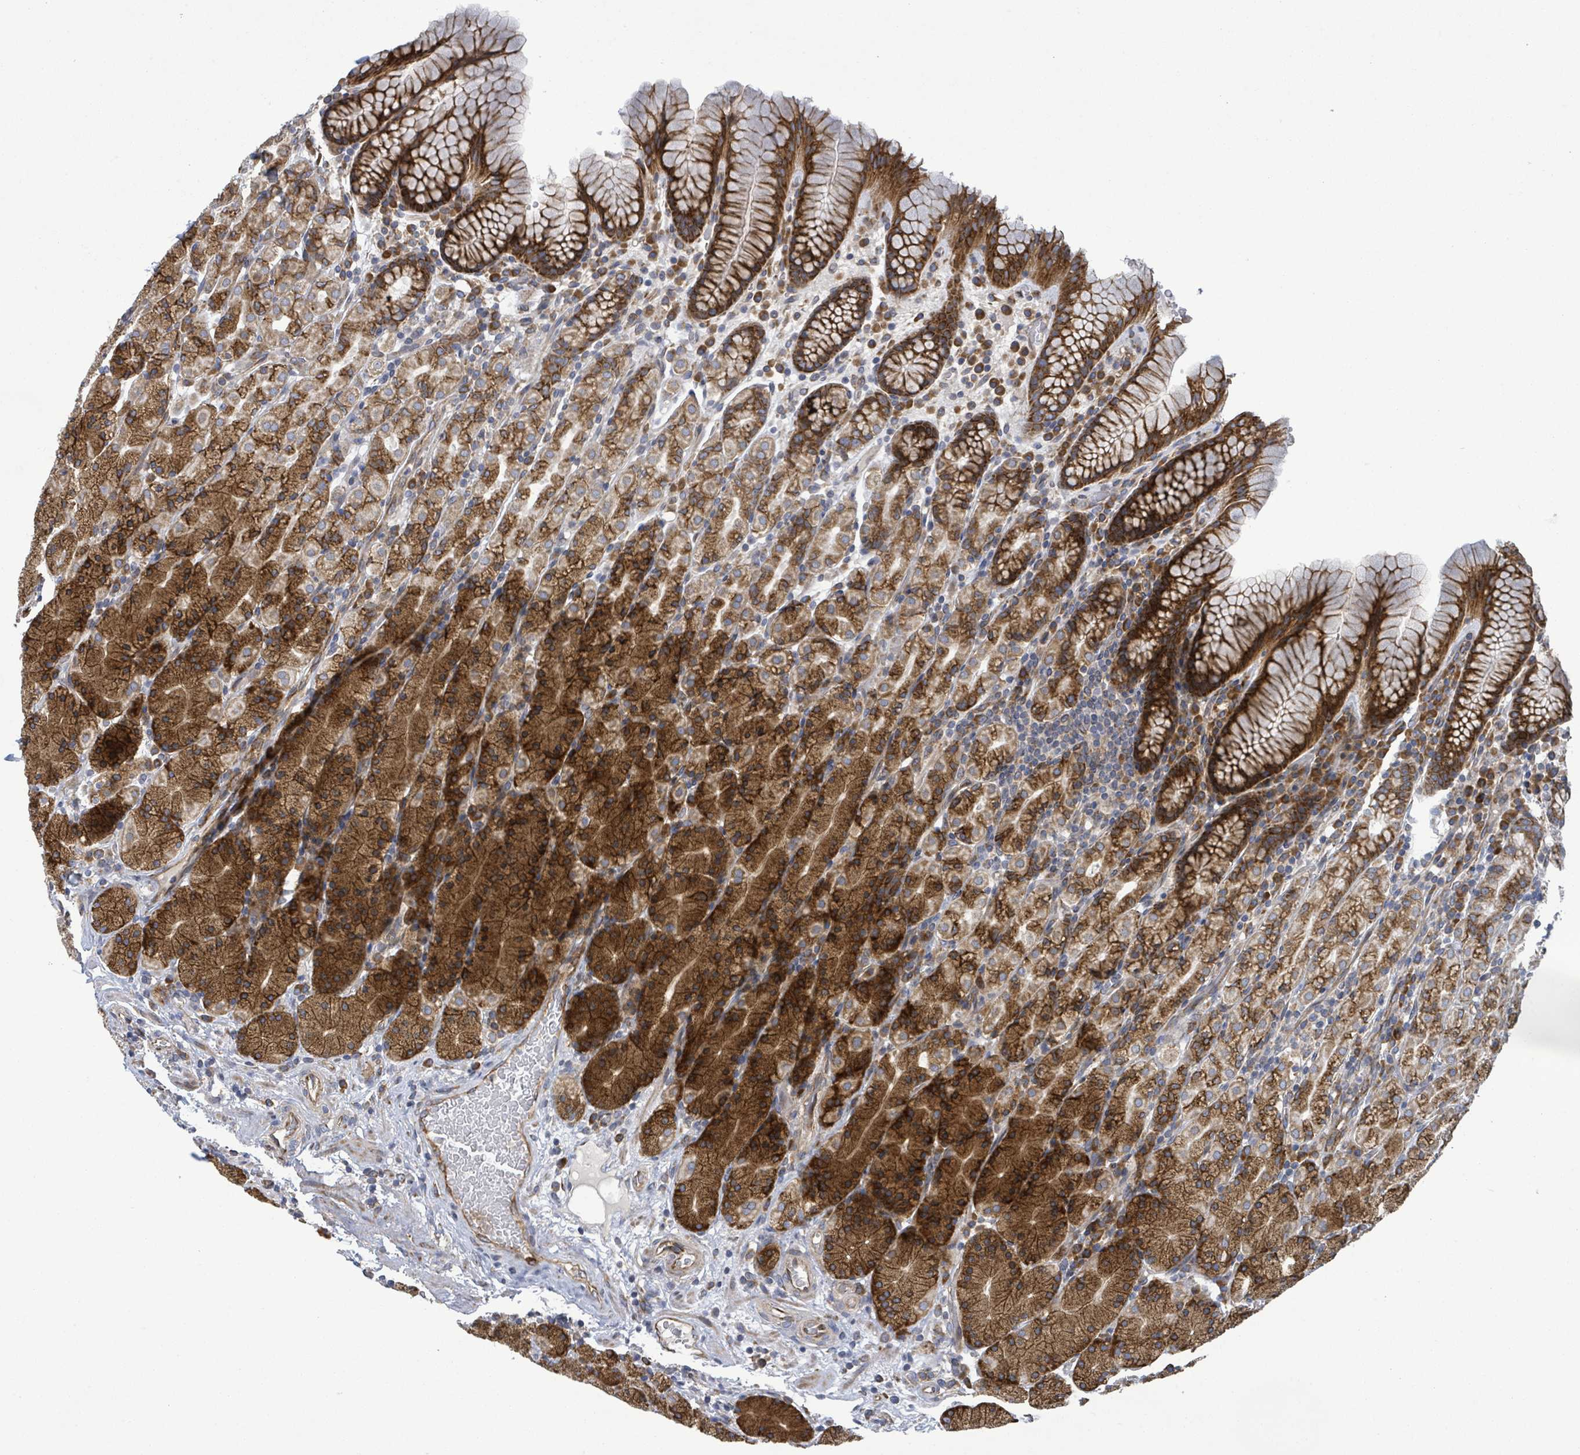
{"staining": {"intensity": "strong", "quantity": ">75%", "location": "cytoplasmic/membranous"}, "tissue": "stomach", "cell_type": "Glandular cells", "image_type": "normal", "snomed": [{"axis": "morphology", "description": "Normal tissue, NOS"}, {"axis": "topography", "description": "Stomach, upper"}, {"axis": "topography", "description": "Stomach"}], "caption": "Brown immunohistochemical staining in benign human stomach exhibits strong cytoplasmic/membranous expression in approximately >75% of glandular cells. (DAB = brown stain, brightfield microscopy at high magnification).", "gene": "NOMO1", "patient": {"sex": "male", "age": 62}}